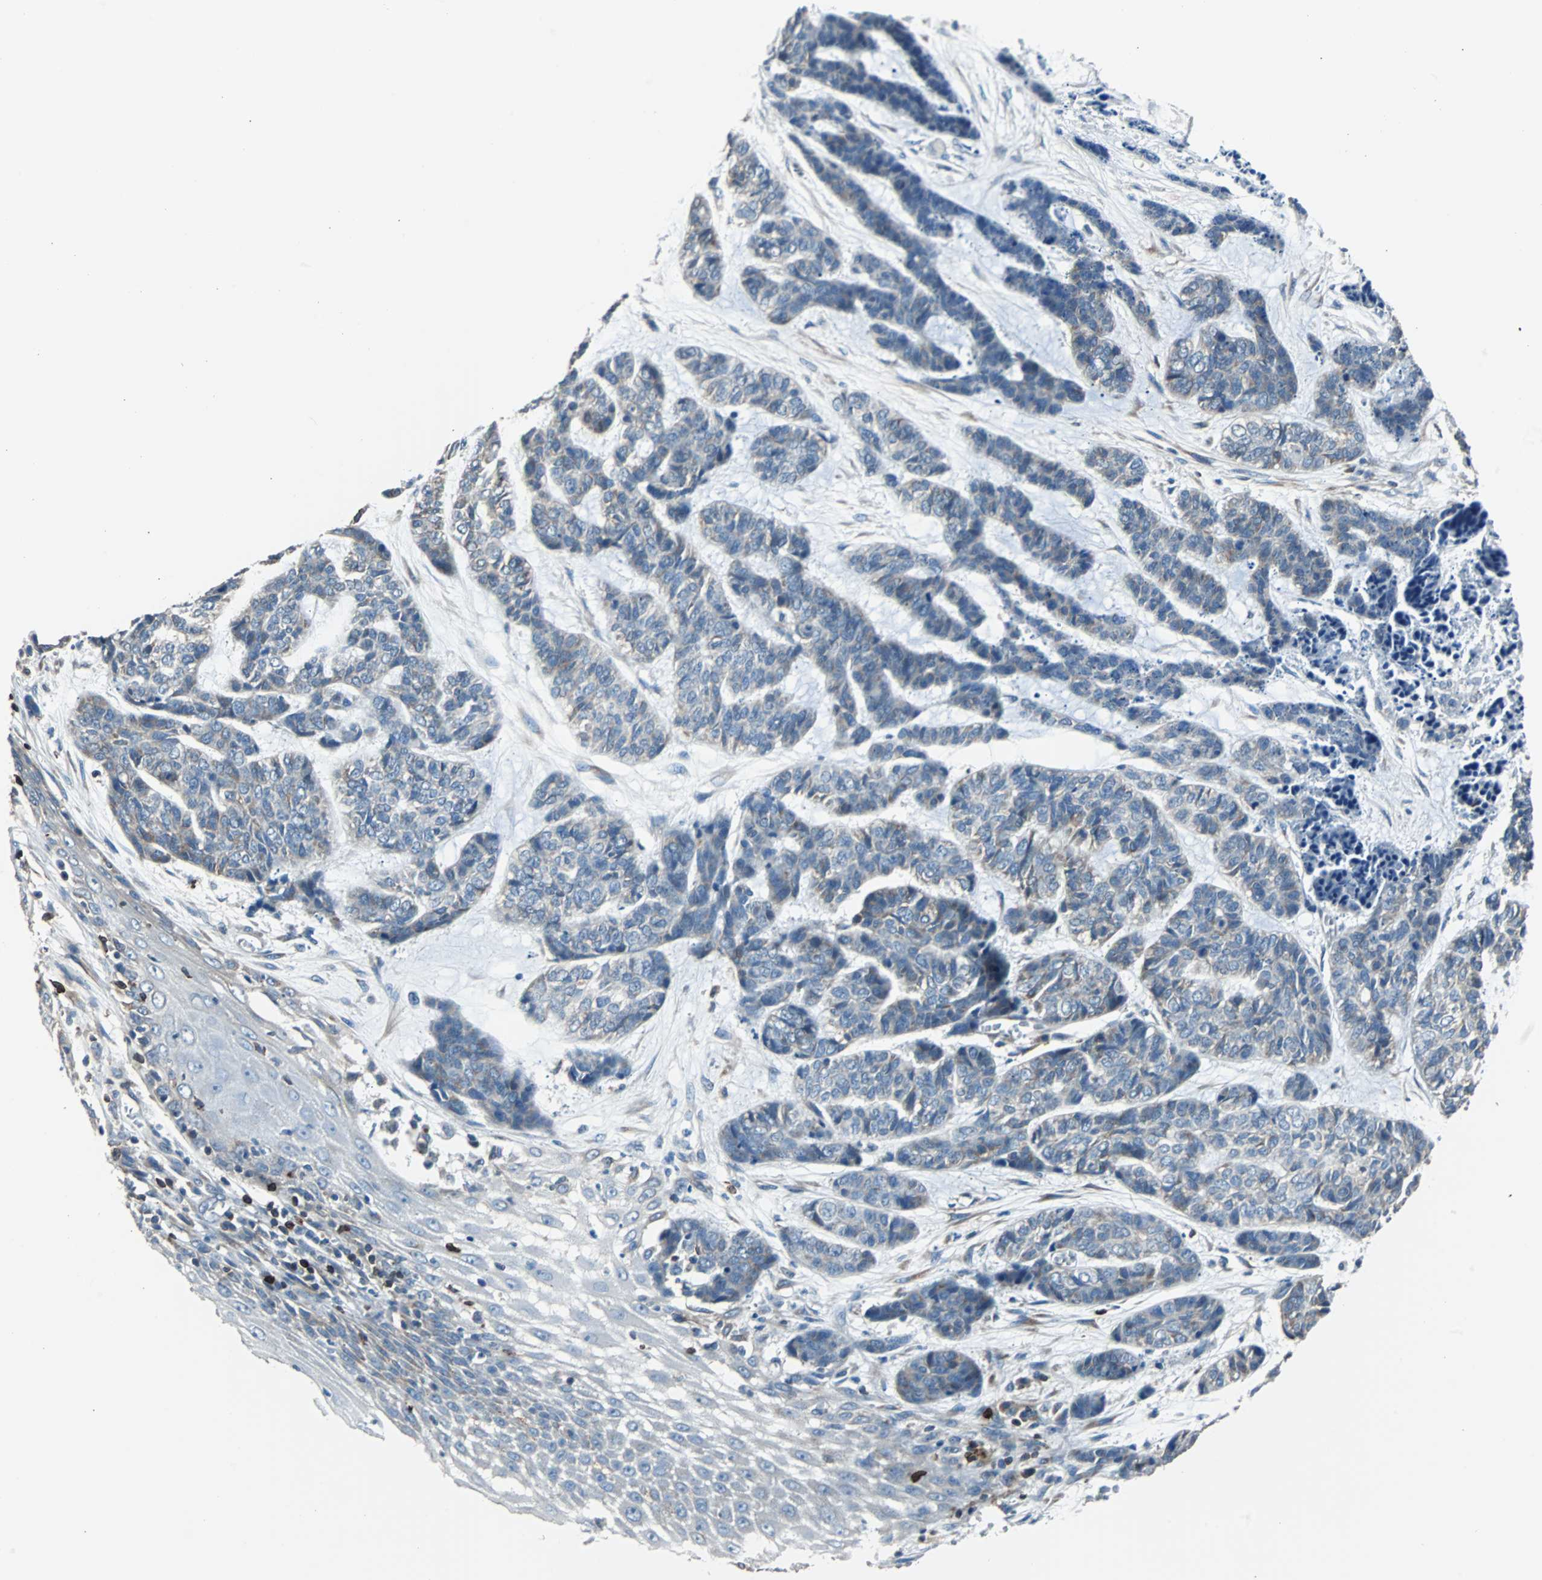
{"staining": {"intensity": "weak", "quantity": ">75%", "location": "cytoplasmic/membranous"}, "tissue": "skin cancer", "cell_type": "Tumor cells", "image_type": "cancer", "snomed": [{"axis": "morphology", "description": "Basal cell carcinoma"}, {"axis": "topography", "description": "Skin"}], "caption": "Weak cytoplasmic/membranous positivity for a protein is present in approximately >75% of tumor cells of skin cancer (basal cell carcinoma) using immunohistochemistry.", "gene": "PBXIP1", "patient": {"sex": "female", "age": 64}}